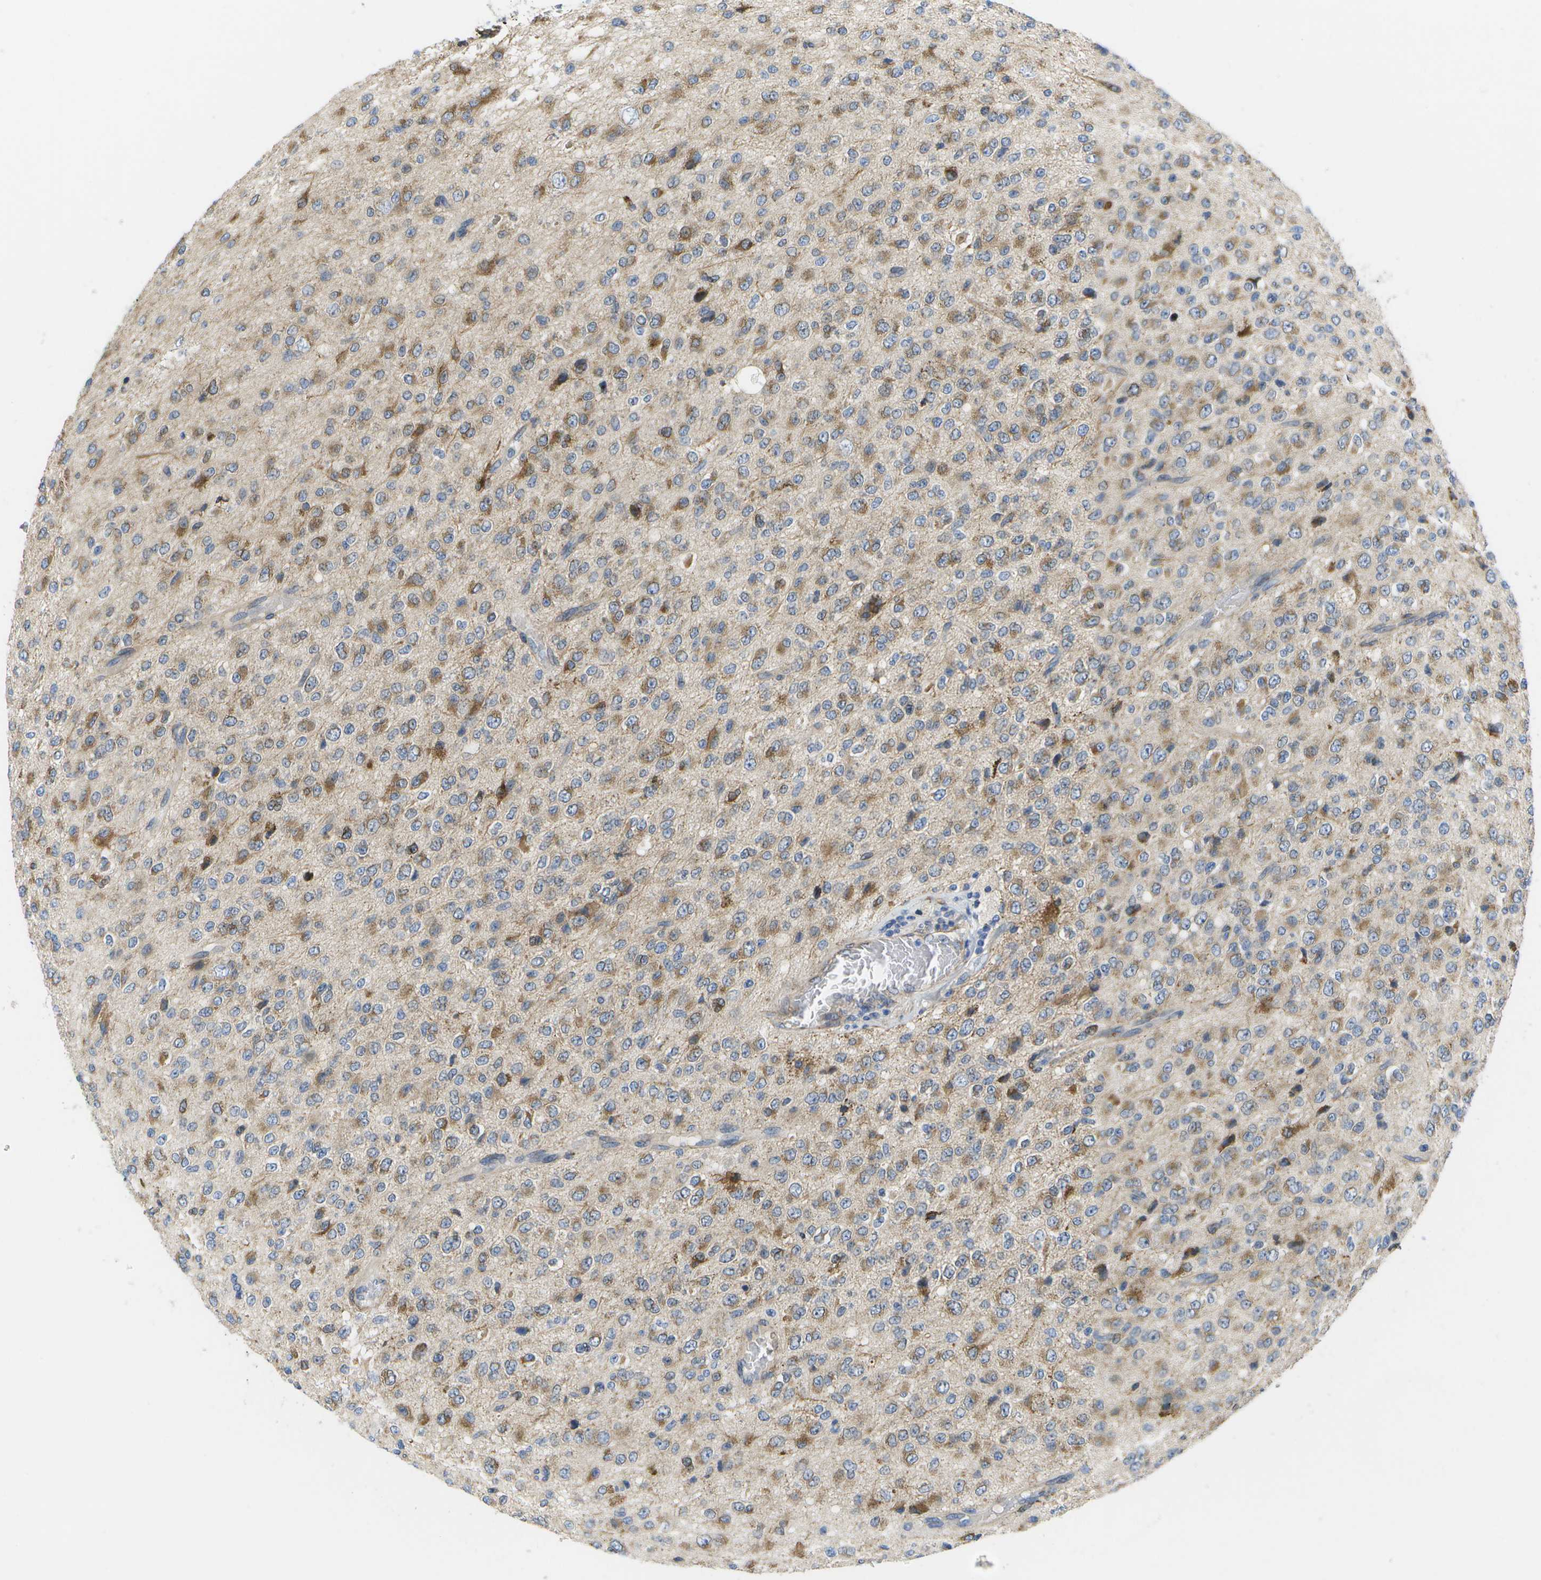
{"staining": {"intensity": "moderate", "quantity": "25%-75%", "location": "cytoplasmic/membranous"}, "tissue": "glioma", "cell_type": "Tumor cells", "image_type": "cancer", "snomed": [{"axis": "morphology", "description": "Glioma, malignant, High grade"}, {"axis": "topography", "description": "pancreas cauda"}], "caption": "This is a photomicrograph of immunohistochemistry (IHC) staining of malignant glioma (high-grade), which shows moderate expression in the cytoplasmic/membranous of tumor cells.", "gene": "ZDHHC17", "patient": {"sex": "male", "age": 60}}